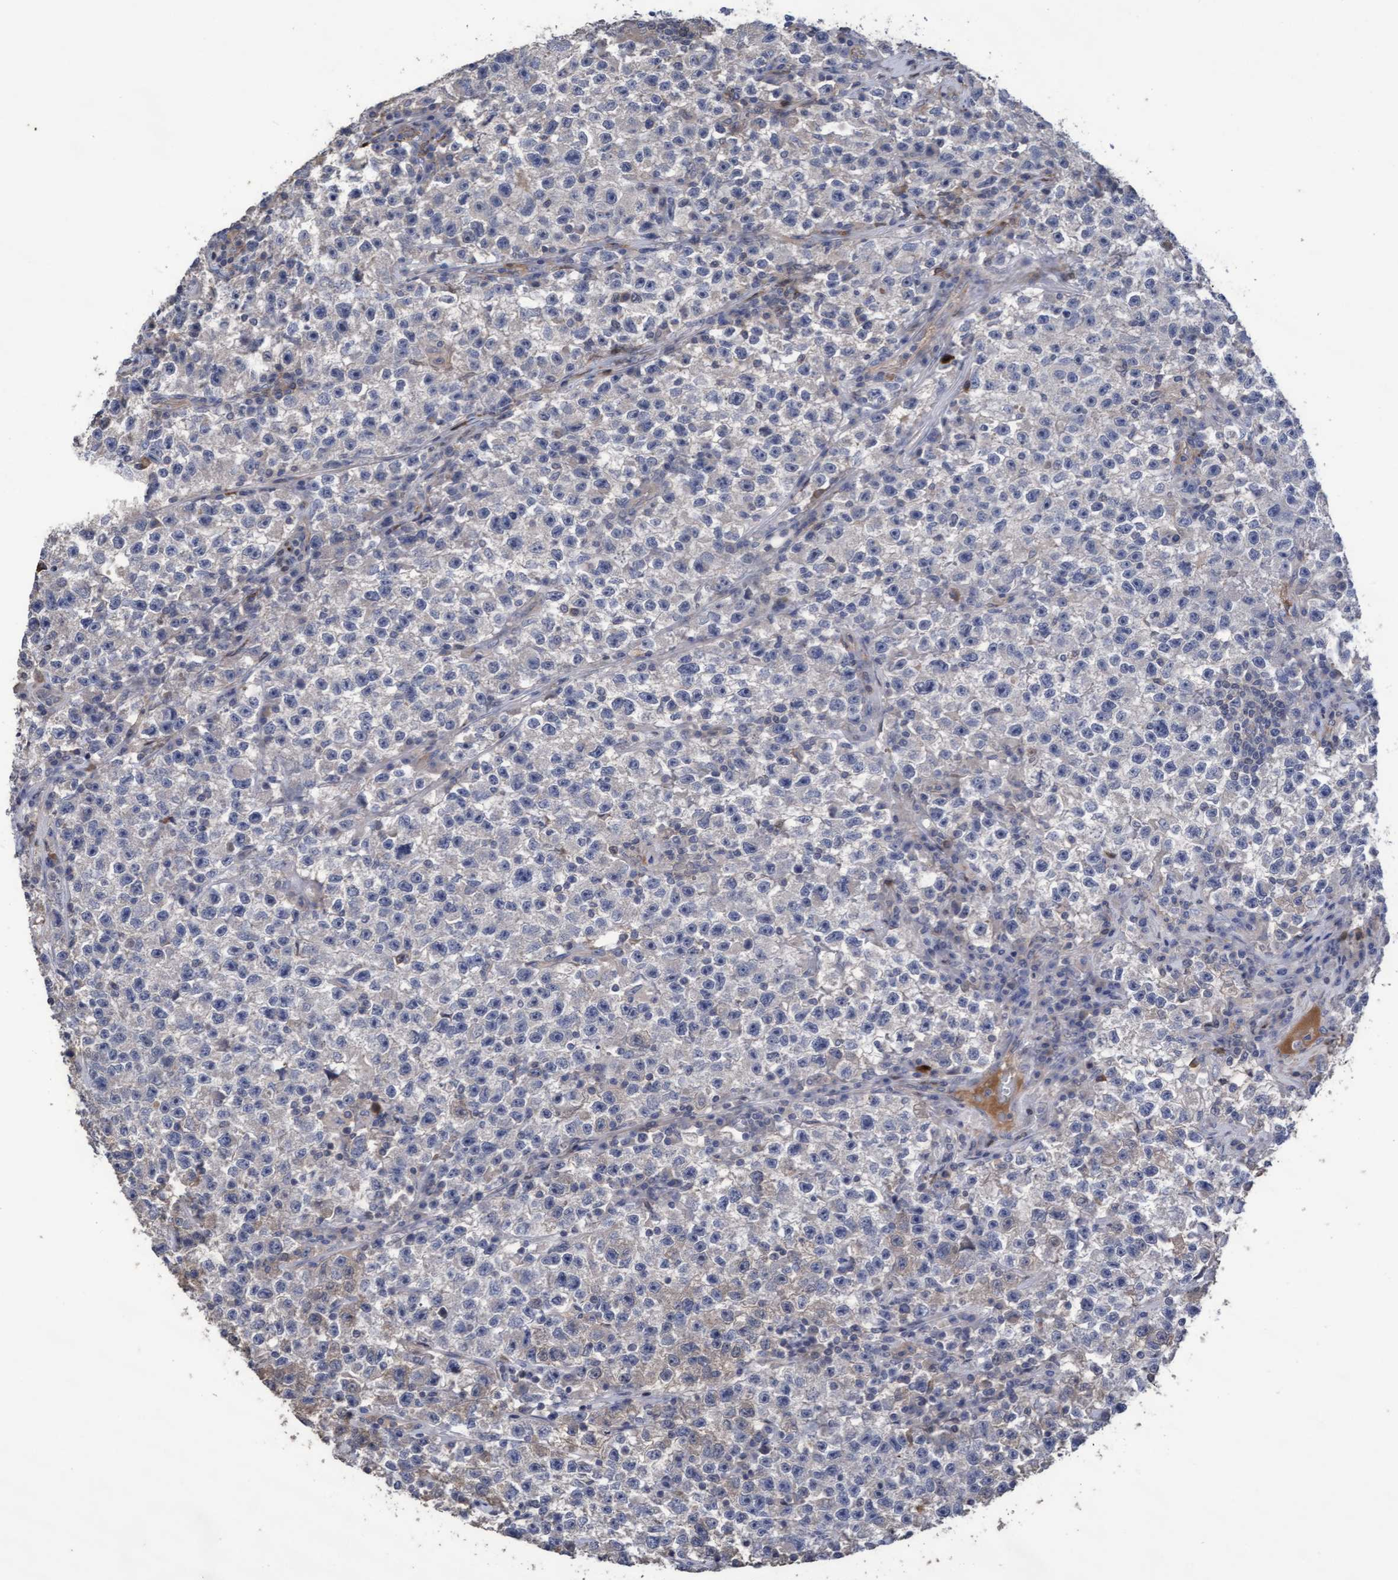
{"staining": {"intensity": "negative", "quantity": "none", "location": "none"}, "tissue": "testis cancer", "cell_type": "Tumor cells", "image_type": "cancer", "snomed": [{"axis": "morphology", "description": "Seminoma, NOS"}, {"axis": "topography", "description": "Testis"}], "caption": "Image shows no protein positivity in tumor cells of testis seminoma tissue.", "gene": "KRT24", "patient": {"sex": "male", "age": 22}}